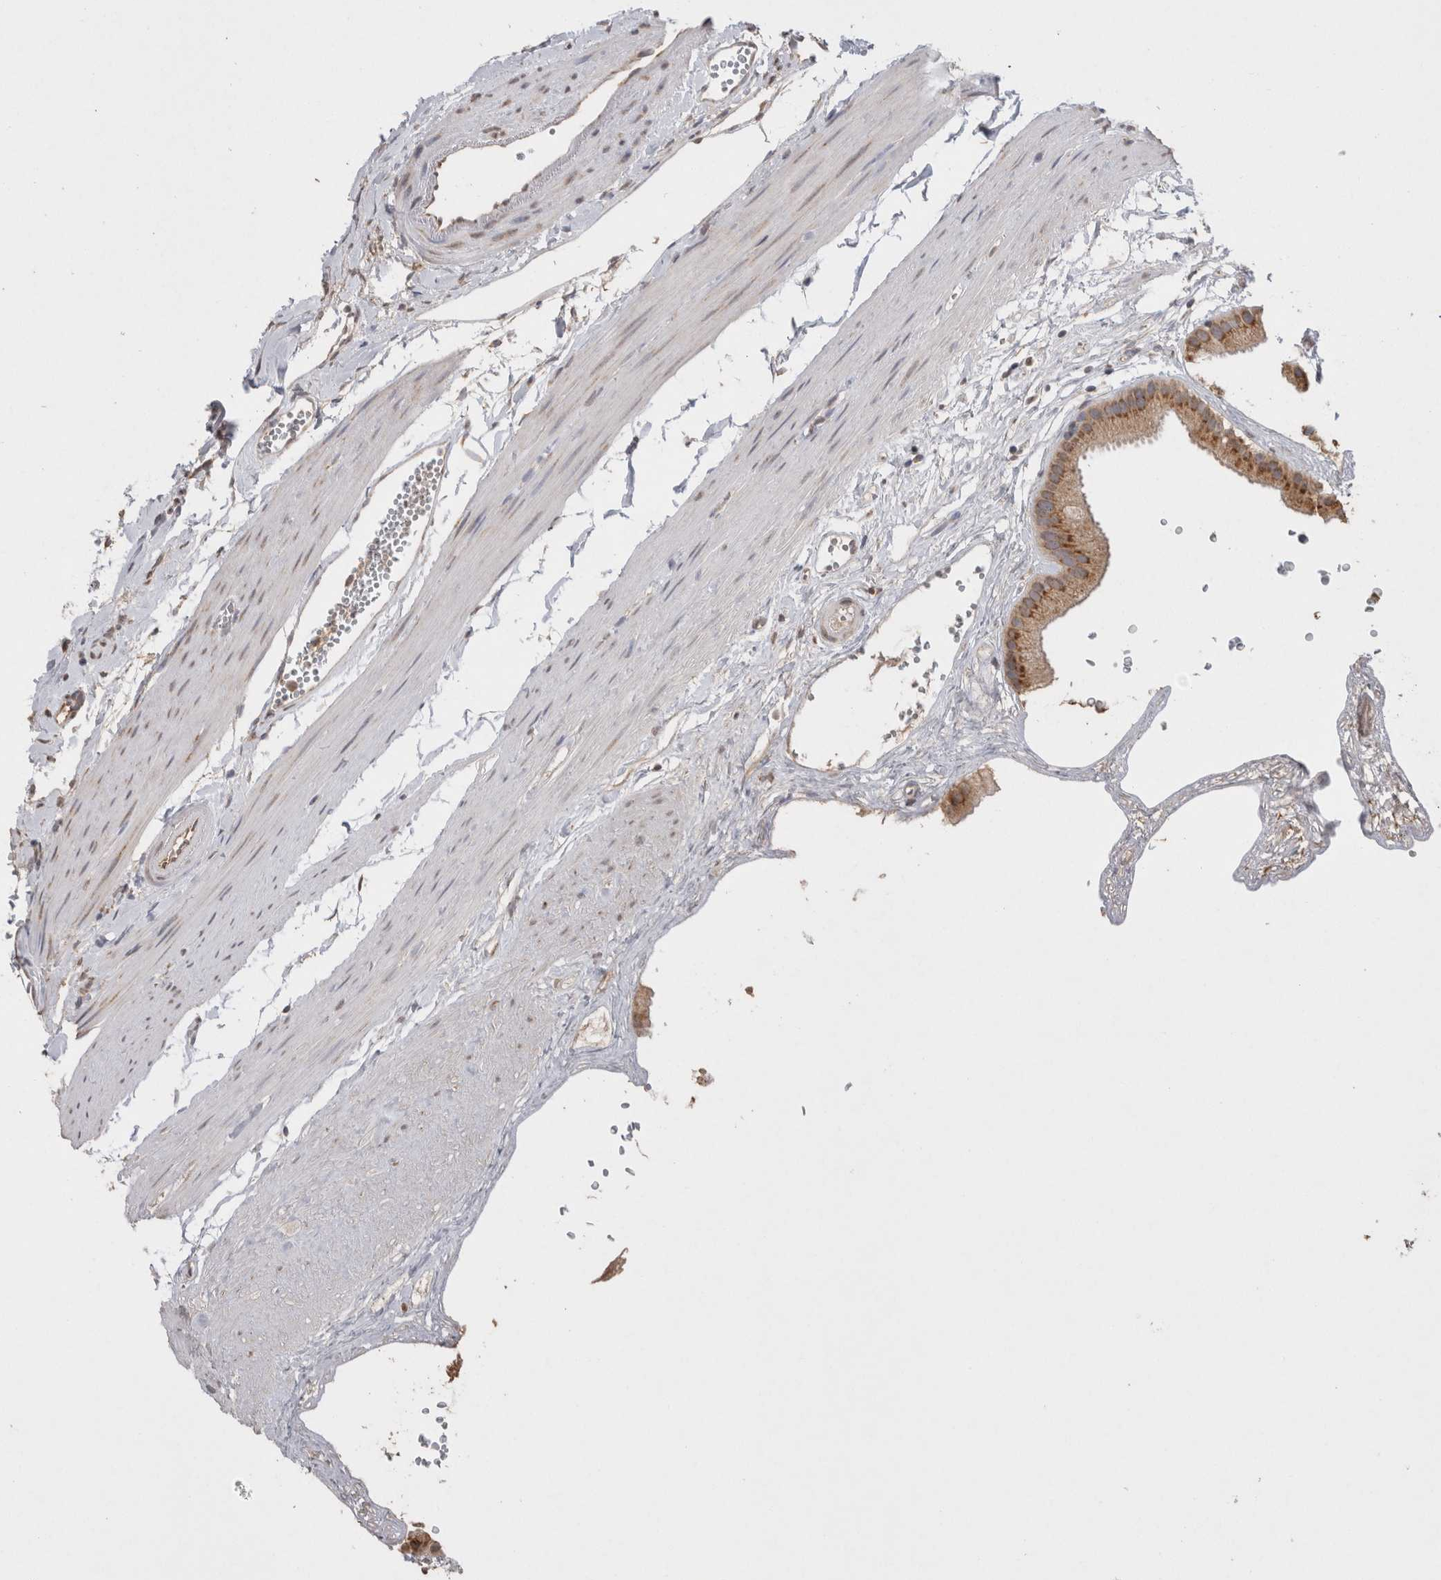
{"staining": {"intensity": "moderate", "quantity": ">75%", "location": "cytoplasmic/membranous"}, "tissue": "gallbladder", "cell_type": "Glandular cells", "image_type": "normal", "snomed": [{"axis": "morphology", "description": "Normal tissue, NOS"}, {"axis": "topography", "description": "Gallbladder"}], "caption": "Human gallbladder stained with a brown dye shows moderate cytoplasmic/membranous positive expression in about >75% of glandular cells.", "gene": "NOMO1", "patient": {"sex": "female", "age": 64}}